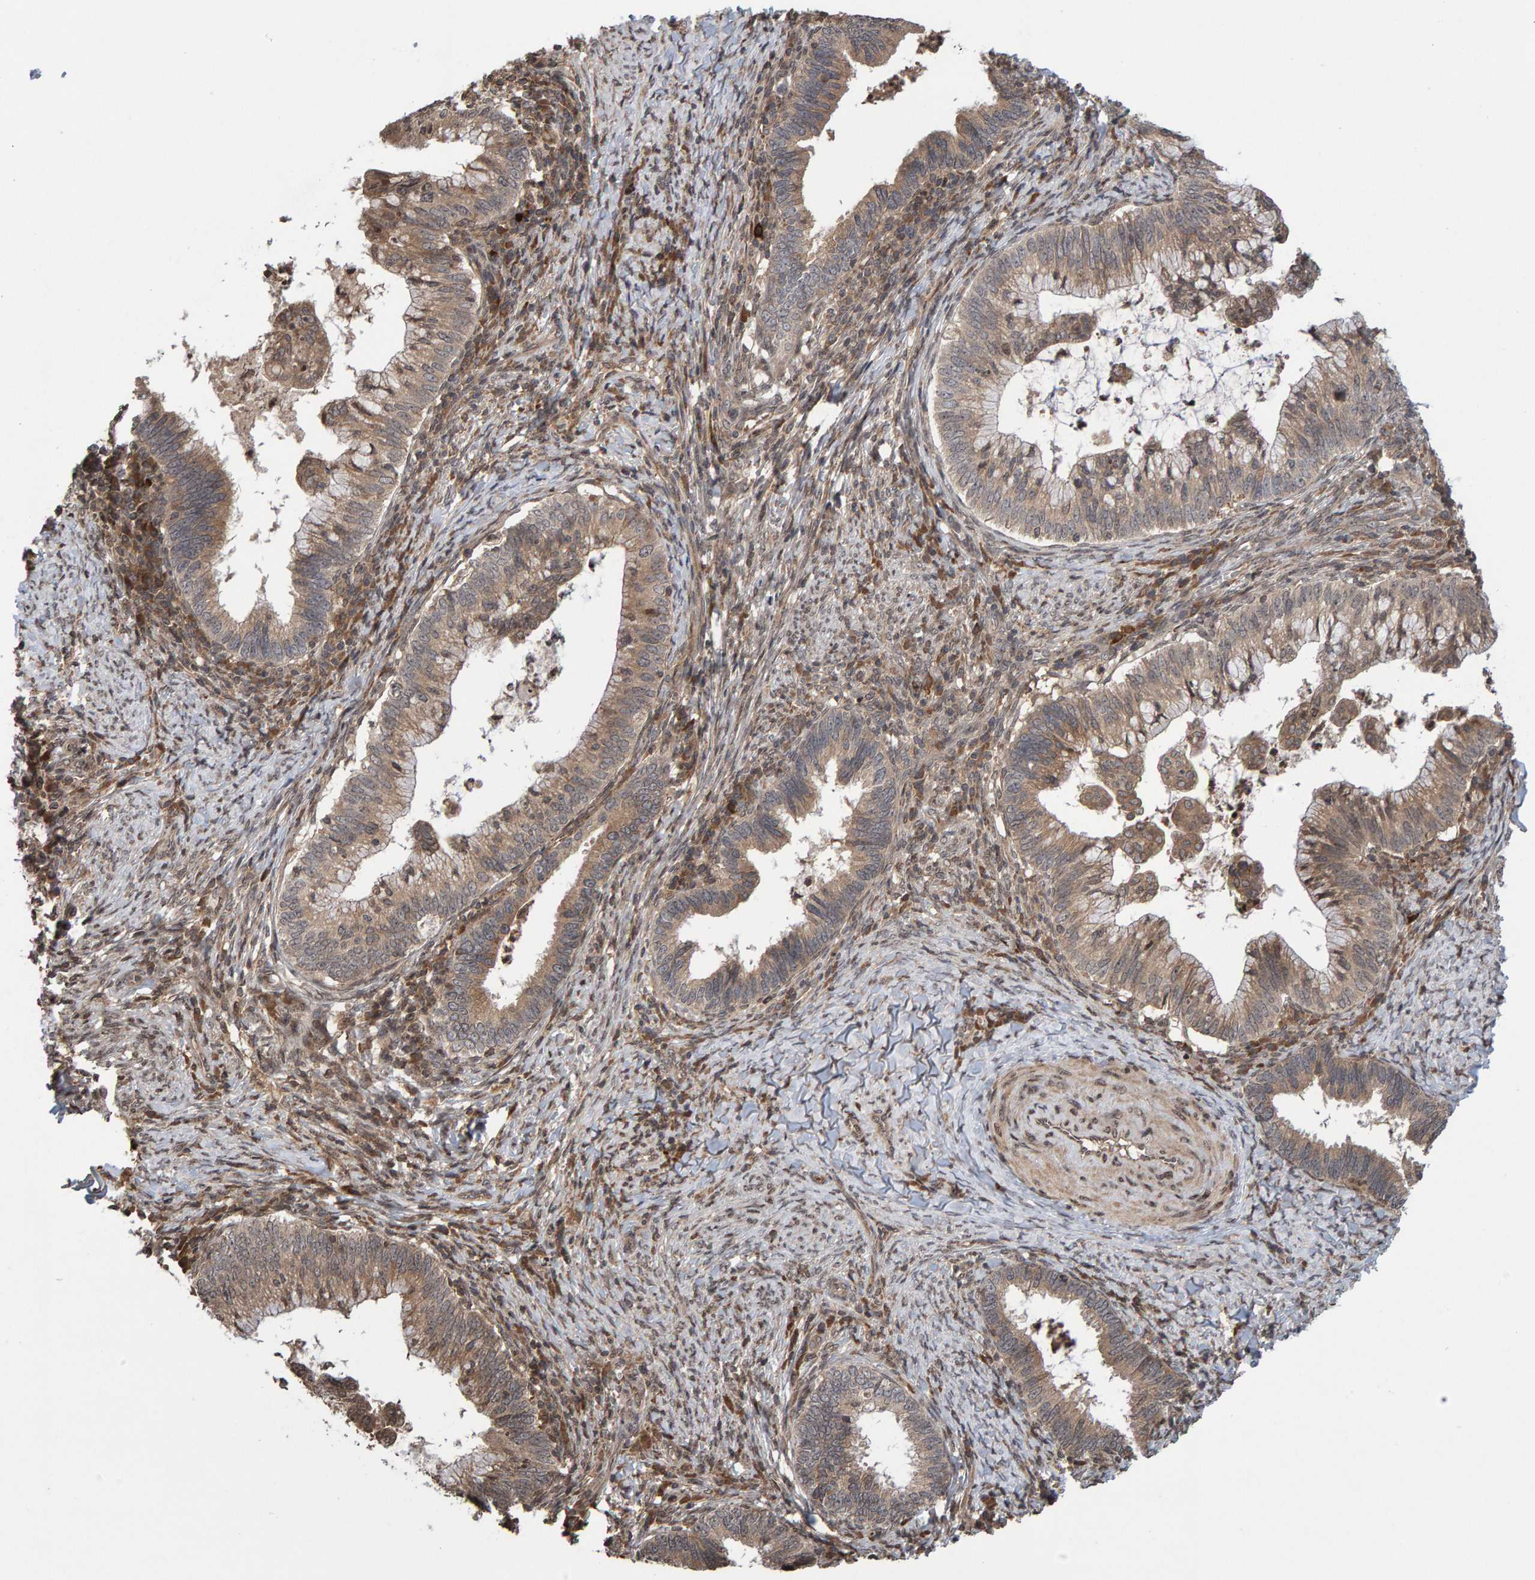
{"staining": {"intensity": "moderate", "quantity": ">75%", "location": "cytoplasmic/membranous"}, "tissue": "cervical cancer", "cell_type": "Tumor cells", "image_type": "cancer", "snomed": [{"axis": "morphology", "description": "Adenocarcinoma, NOS"}, {"axis": "topography", "description": "Cervix"}], "caption": "High-magnification brightfield microscopy of cervical adenocarcinoma stained with DAB (brown) and counterstained with hematoxylin (blue). tumor cells exhibit moderate cytoplasmic/membranous expression is present in about>75% of cells.", "gene": "GAB2", "patient": {"sex": "female", "age": 36}}